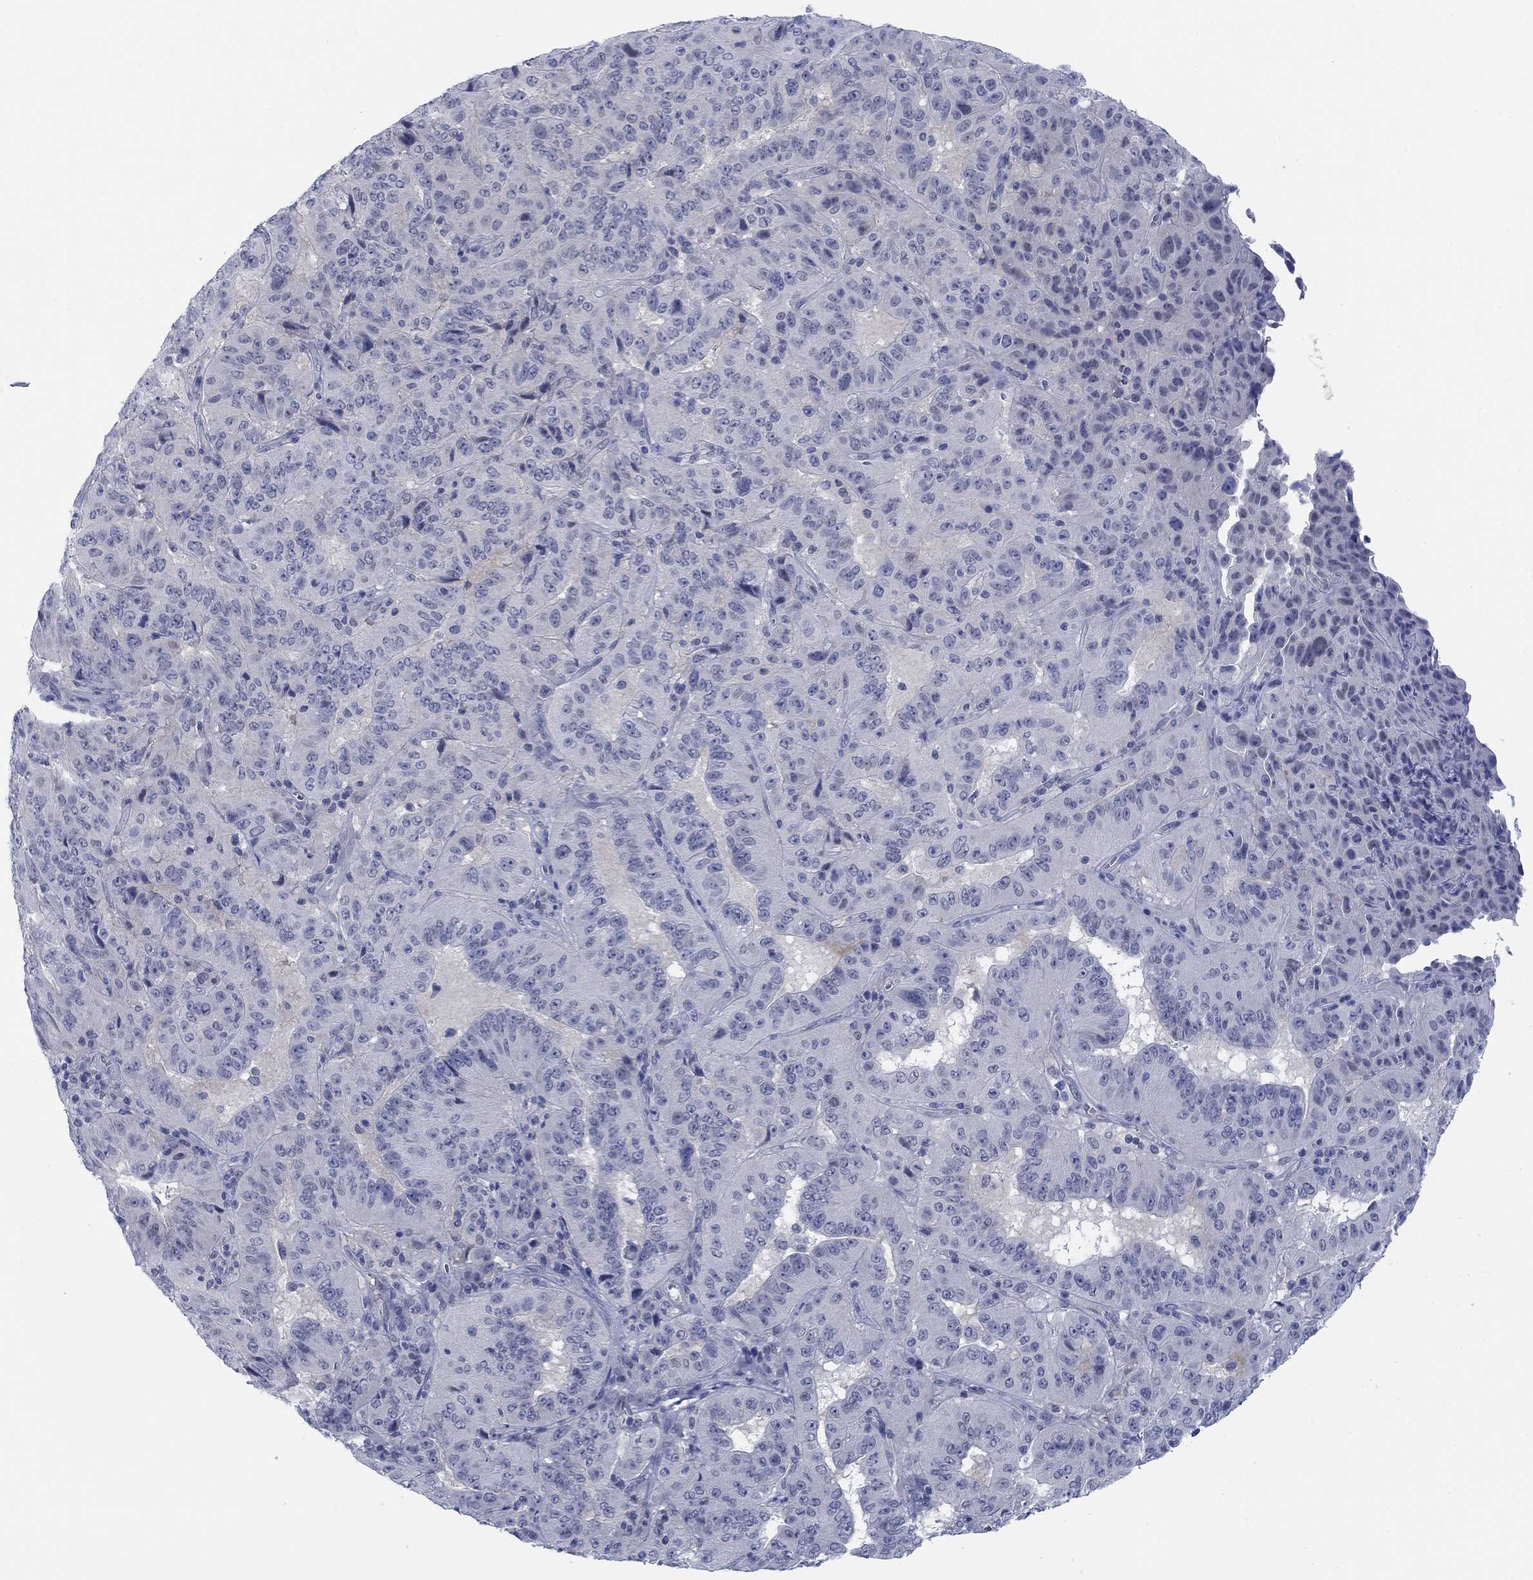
{"staining": {"intensity": "negative", "quantity": "none", "location": "none"}, "tissue": "pancreatic cancer", "cell_type": "Tumor cells", "image_type": "cancer", "snomed": [{"axis": "morphology", "description": "Adenocarcinoma, NOS"}, {"axis": "topography", "description": "Pancreas"}], "caption": "The image reveals no staining of tumor cells in pancreatic adenocarcinoma. (Stains: DAB (3,3'-diaminobenzidine) IHC with hematoxylin counter stain, Microscopy: brightfield microscopy at high magnification).", "gene": "DNAL1", "patient": {"sex": "male", "age": 63}}